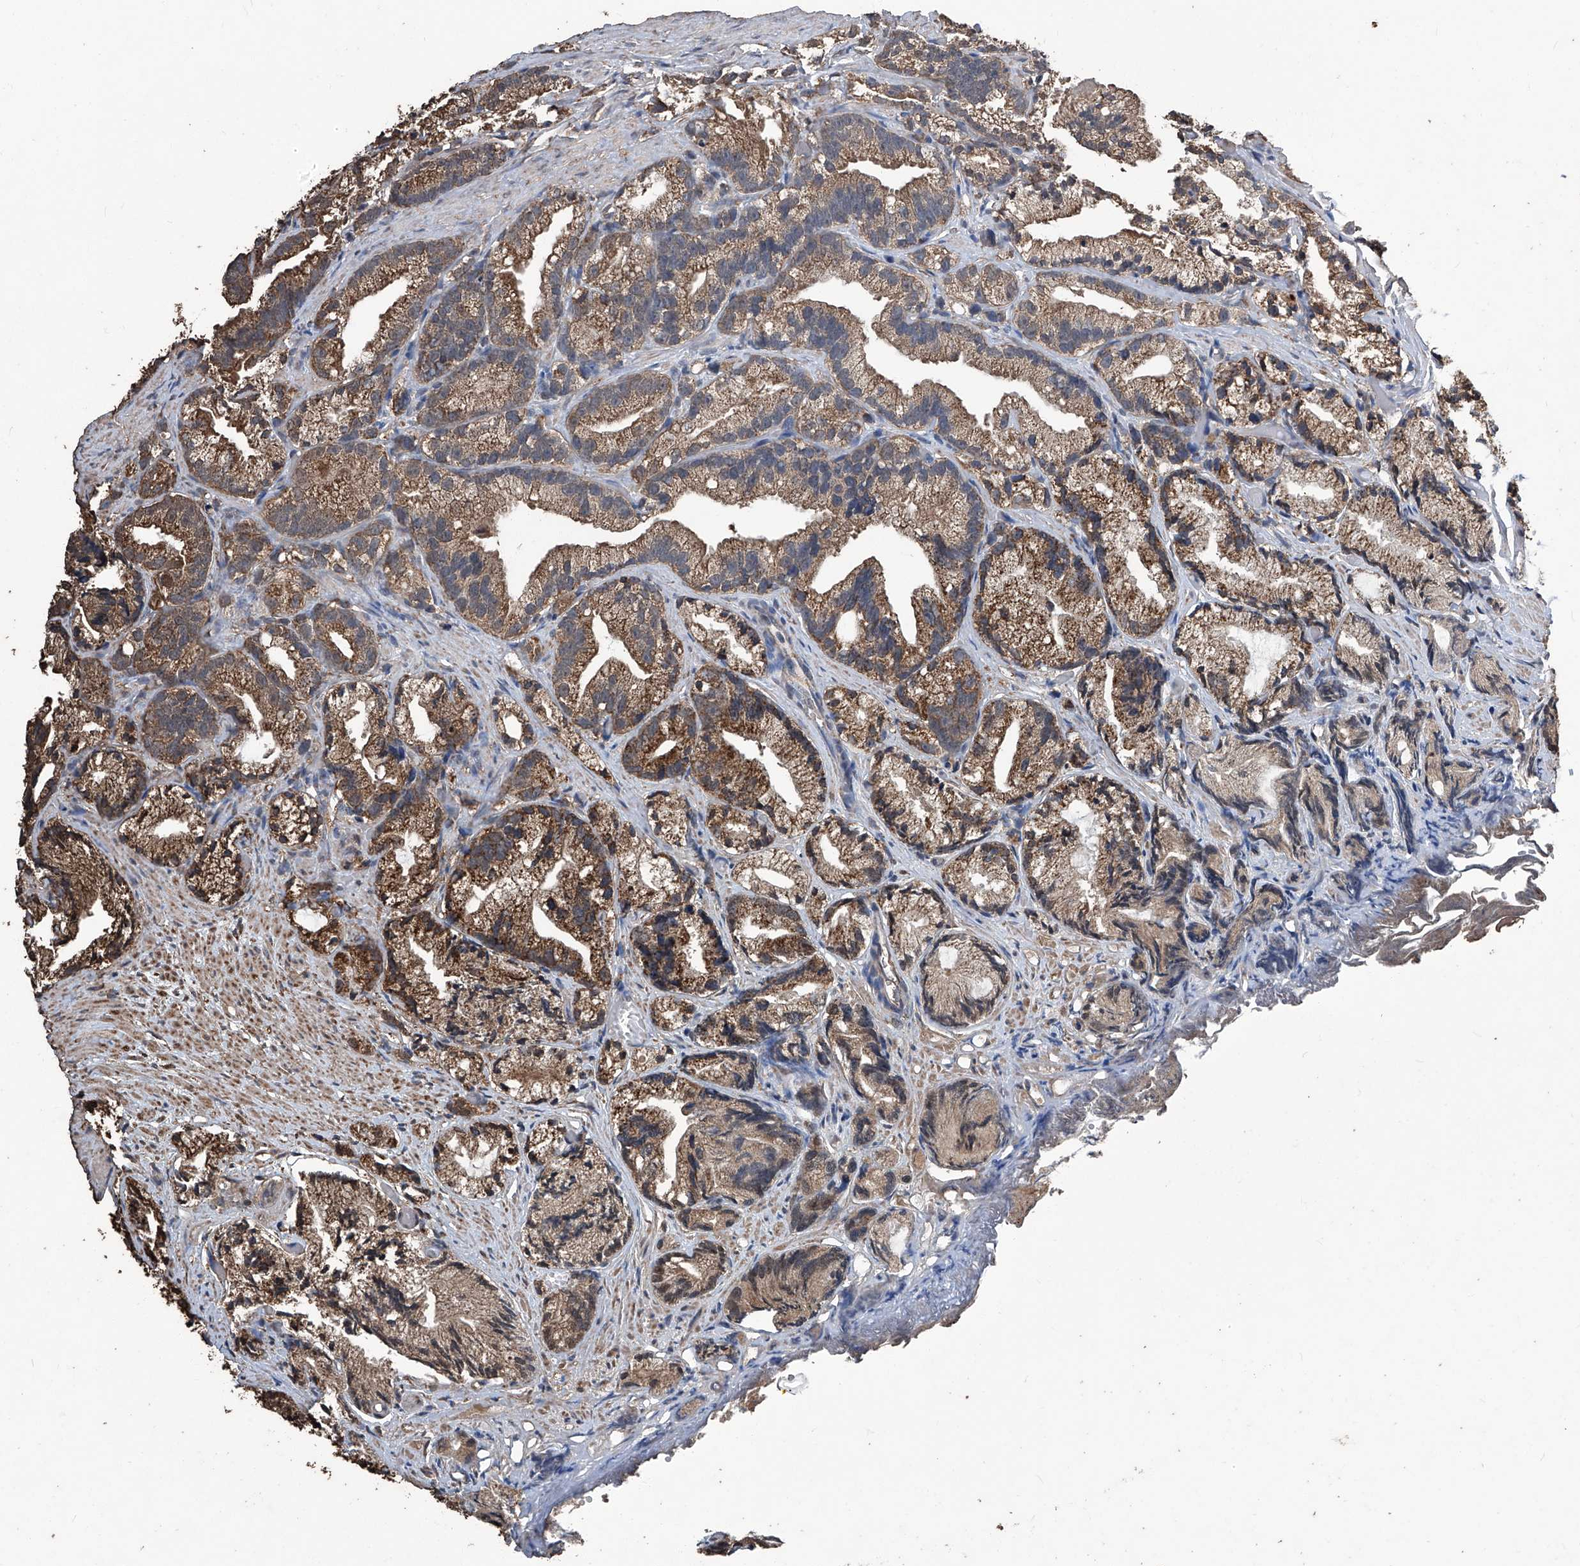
{"staining": {"intensity": "moderate", "quantity": ">75%", "location": "cytoplasmic/membranous"}, "tissue": "prostate cancer", "cell_type": "Tumor cells", "image_type": "cancer", "snomed": [{"axis": "morphology", "description": "Adenocarcinoma, Low grade"}, {"axis": "topography", "description": "Prostate"}], "caption": "Protein positivity by immunohistochemistry exhibits moderate cytoplasmic/membranous expression in about >75% of tumor cells in prostate cancer.", "gene": "STARD7", "patient": {"sex": "male", "age": 89}}